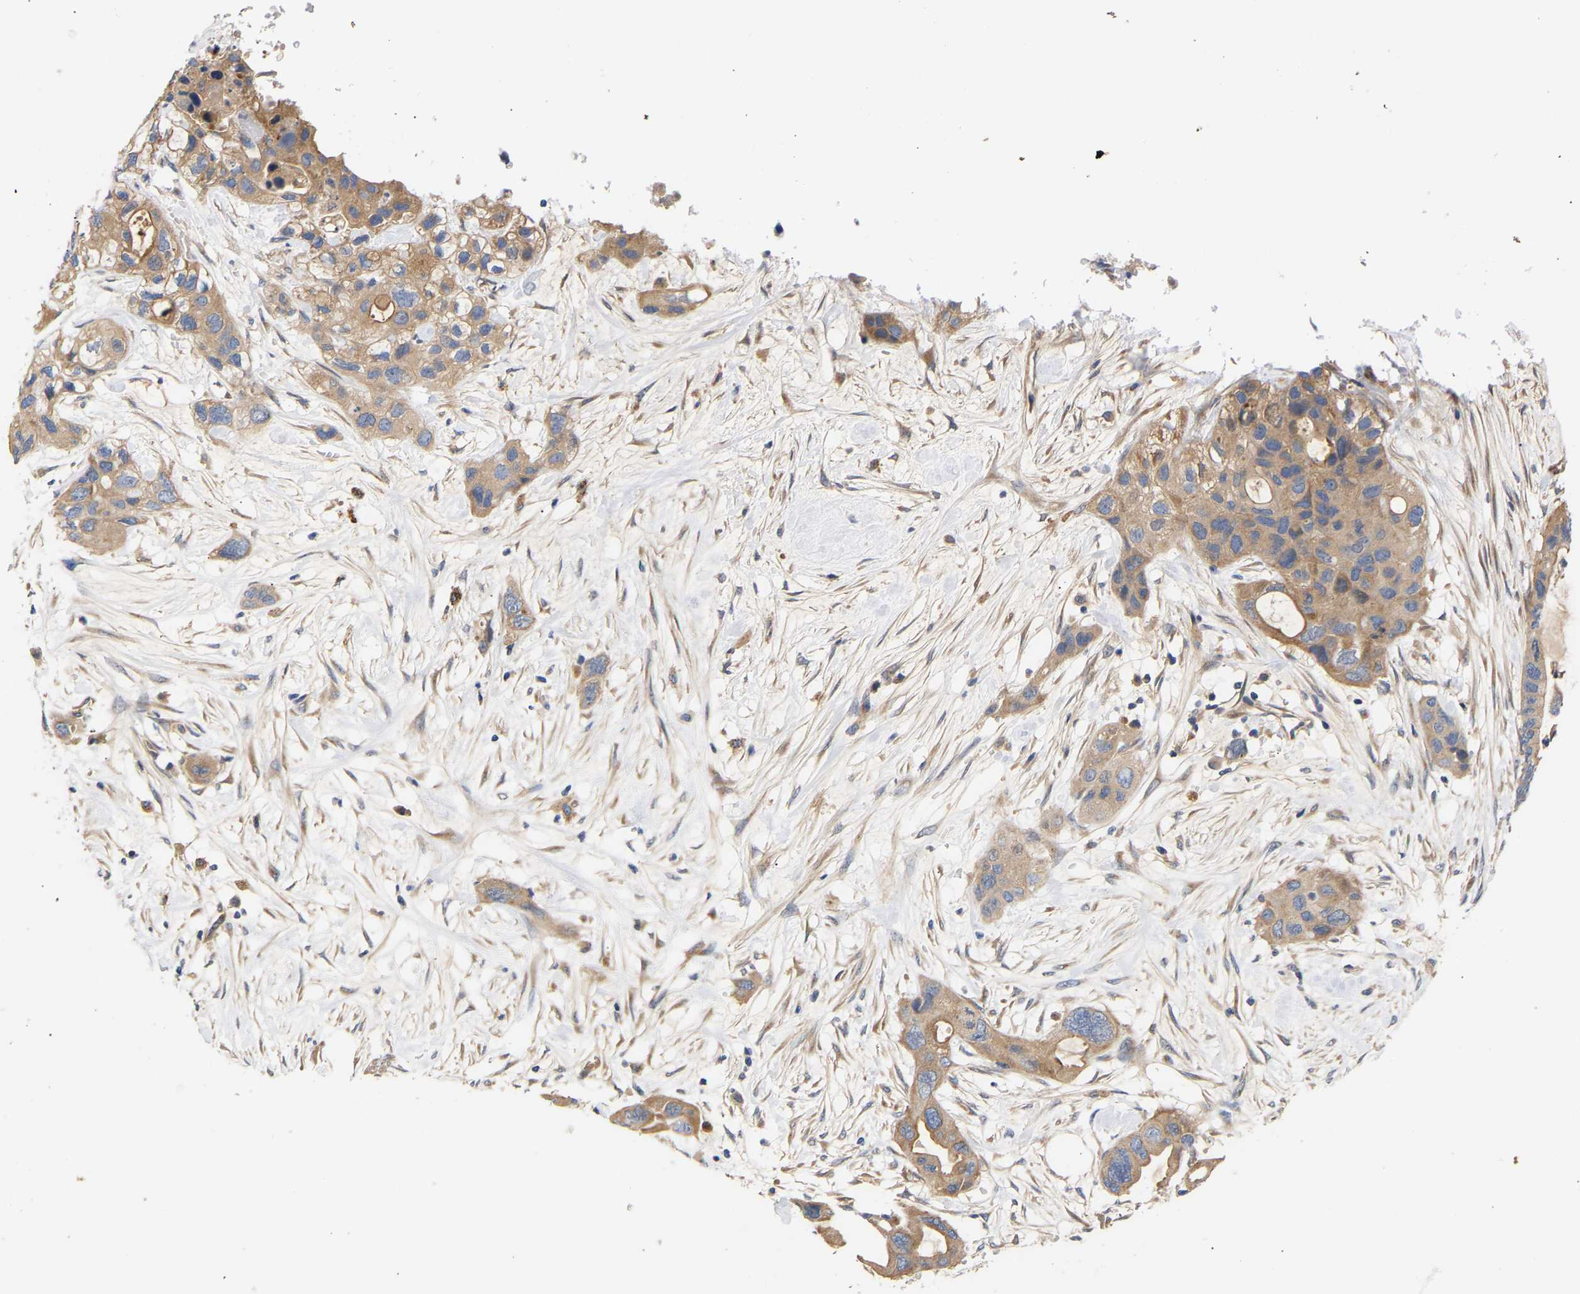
{"staining": {"intensity": "moderate", "quantity": ">75%", "location": "cytoplasmic/membranous"}, "tissue": "pancreatic cancer", "cell_type": "Tumor cells", "image_type": "cancer", "snomed": [{"axis": "morphology", "description": "Adenocarcinoma, NOS"}, {"axis": "topography", "description": "Pancreas"}], "caption": "A brown stain highlights moderate cytoplasmic/membranous staining of a protein in pancreatic cancer tumor cells.", "gene": "KASH5", "patient": {"sex": "female", "age": 71}}